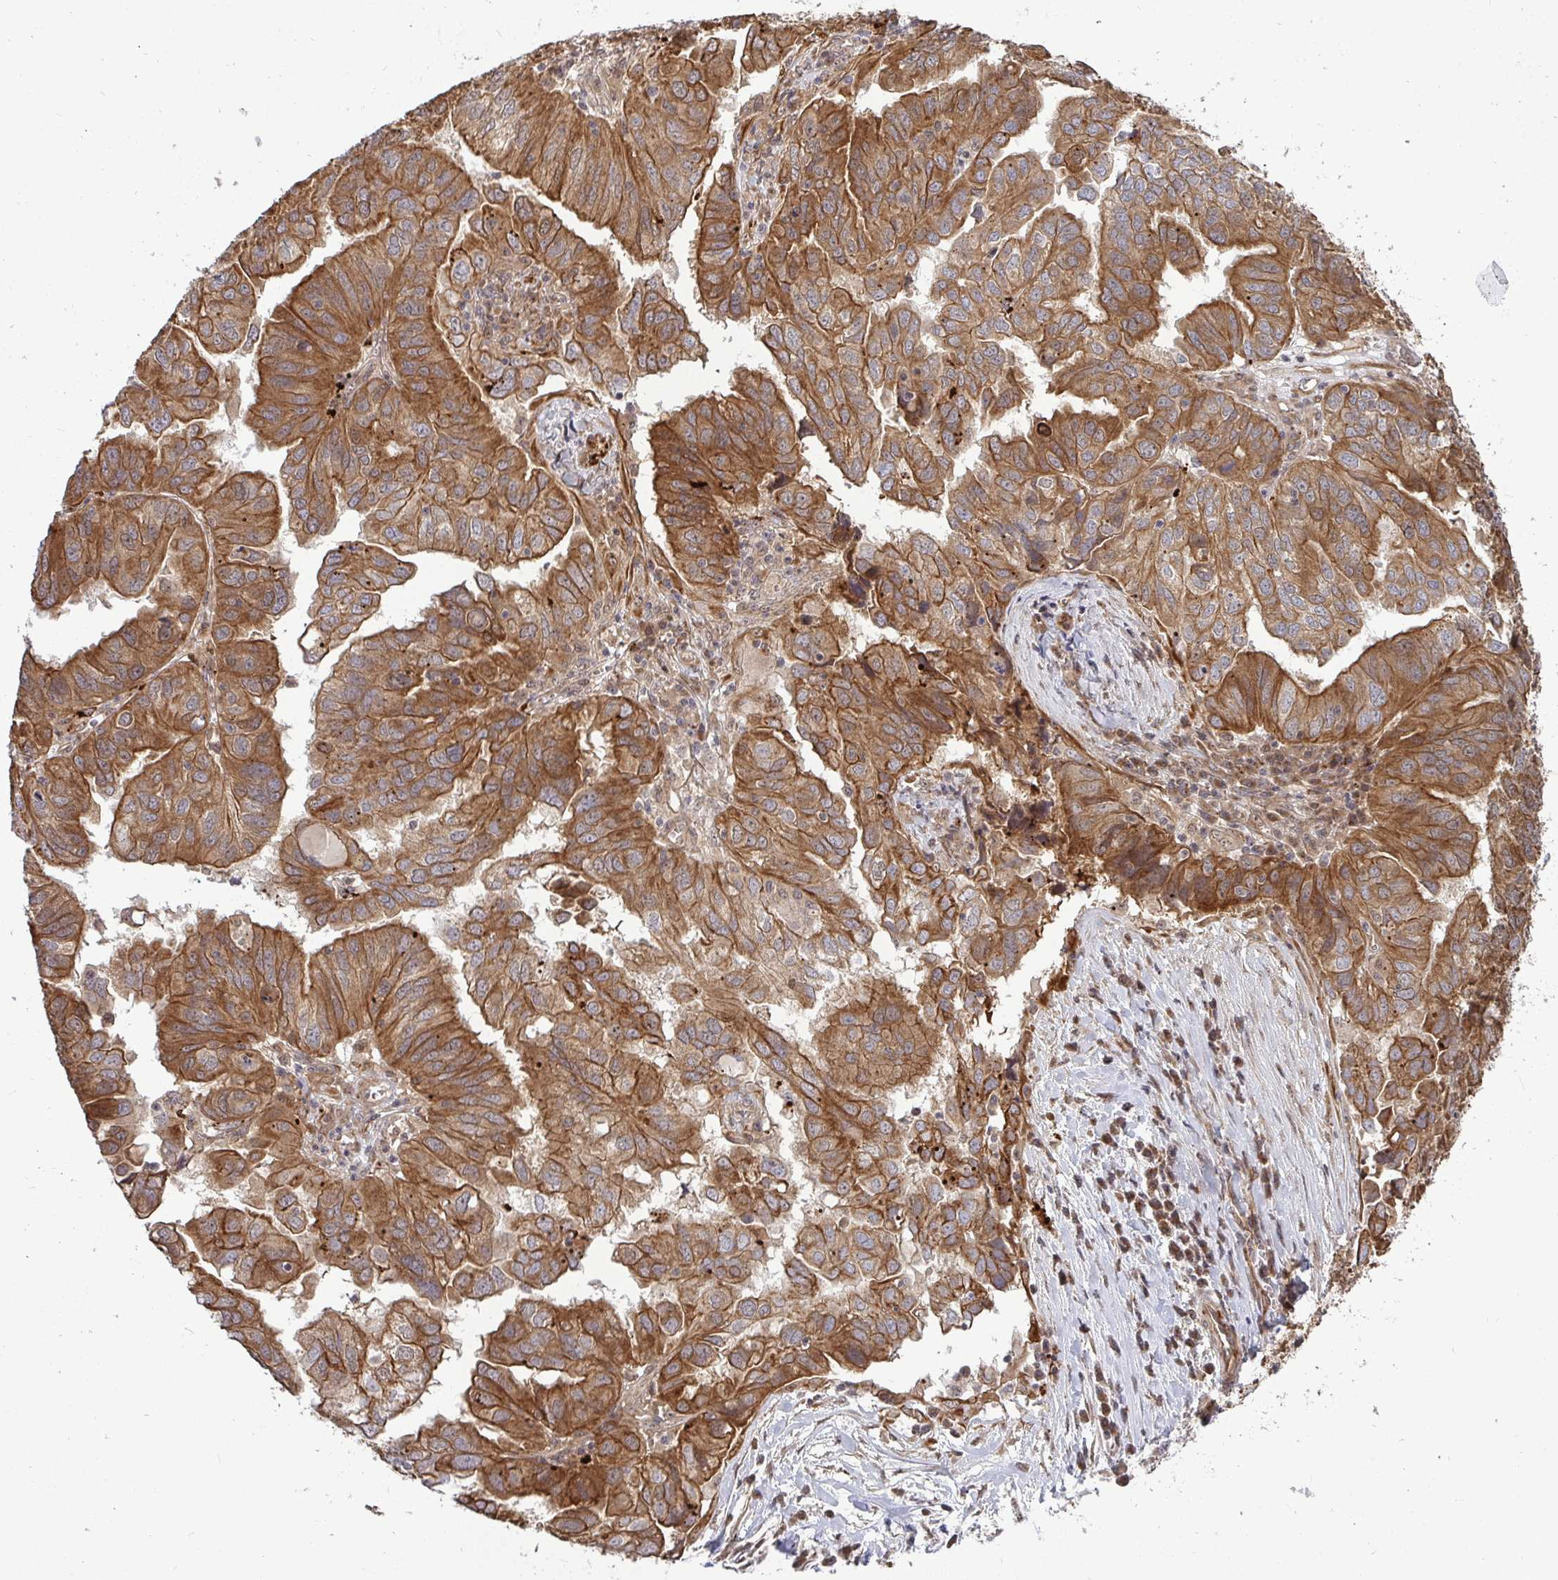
{"staining": {"intensity": "moderate", "quantity": ">75%", "location": "cytoplasmic/membranous"}, "tissue": "ovarian cancer", "cell_type": "Tumor cells", "image_type": "cancer", "snomed": [{"axis": "morphology", "description": "Cystadenocarcinoma, serous, NOS"}, {"axis": "topography", "description": "Ovary"}], "caption": "Protein expression analysis of ovarian cancer (serous cystadenocarcinoma) demonstrates moderate cytoplasmic/membranous expression in approximately >75% of tumor cells.", "gene": "TRIM44", "patient": {"sex": "female", "age": 79}}